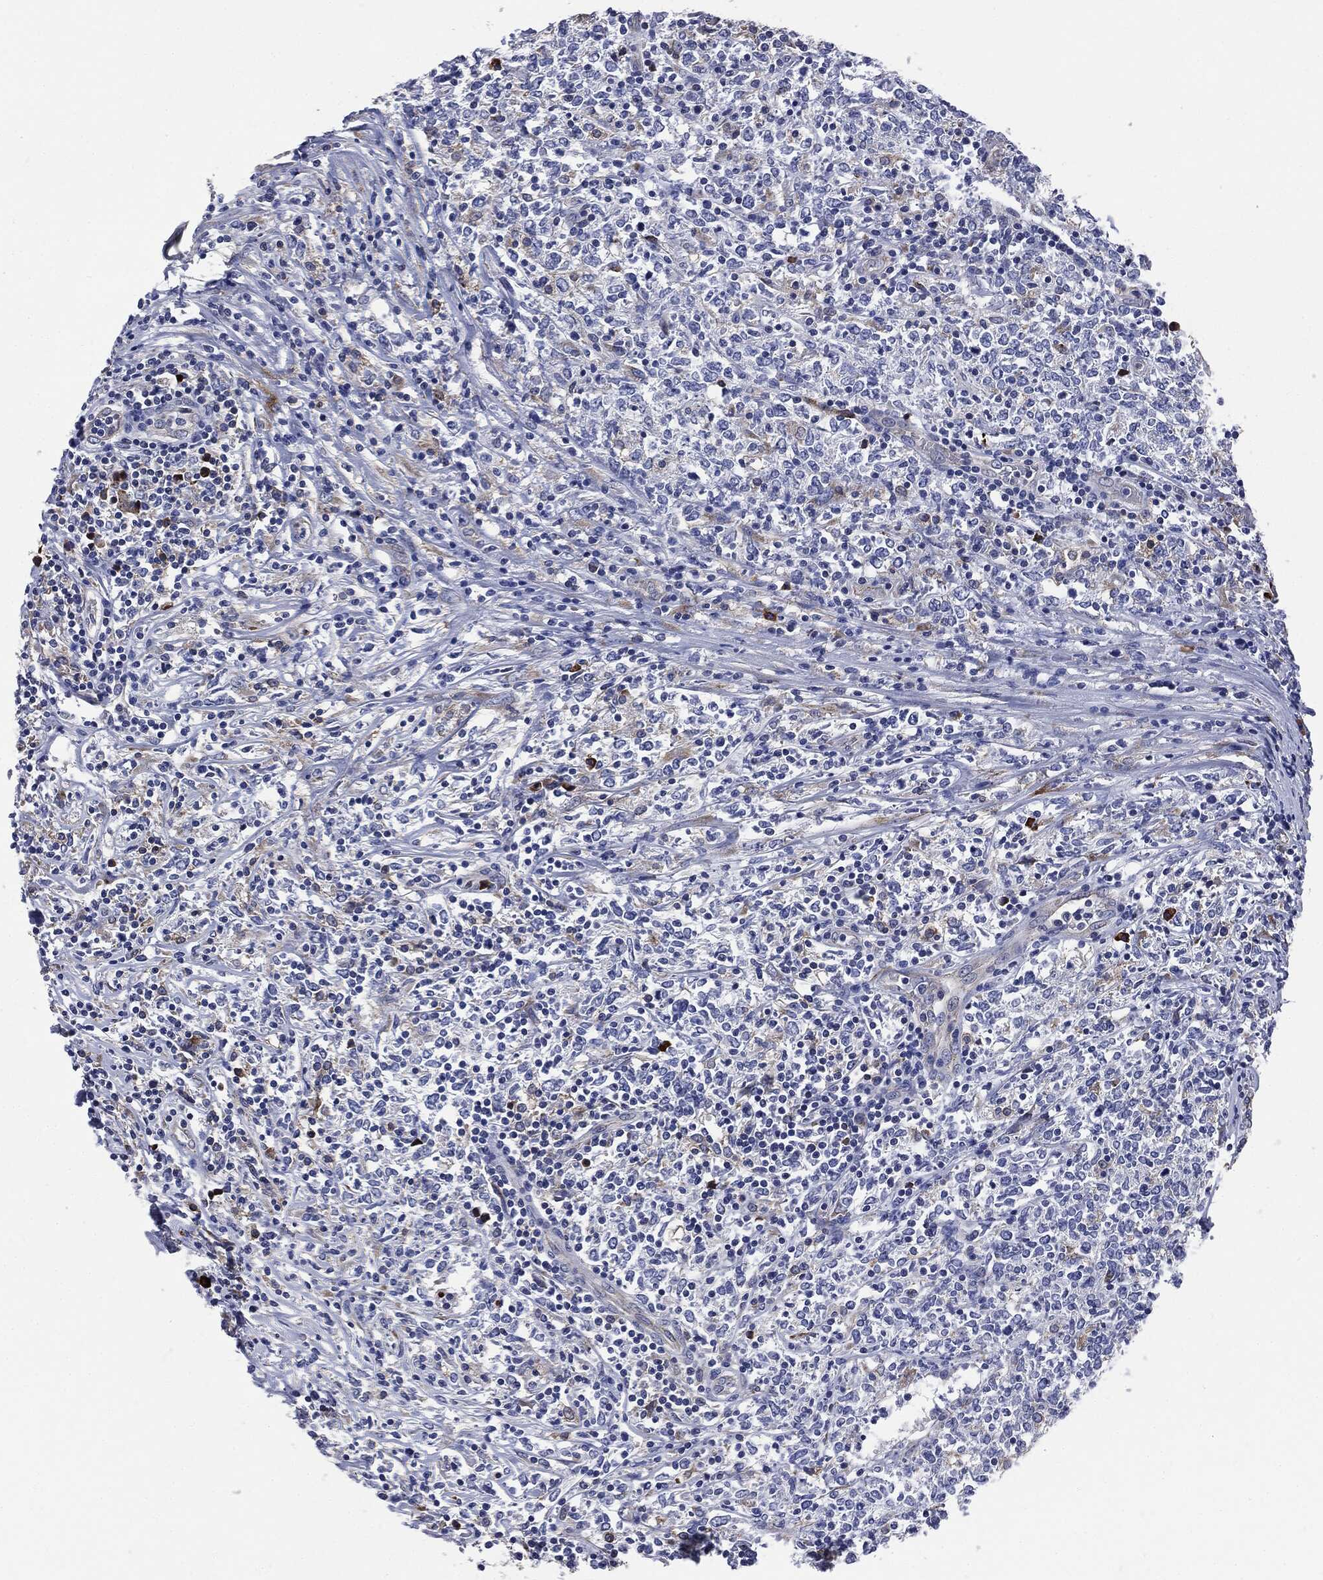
{"staining": {"intensity": "negative", "quantity": "none", "location": "none"}, "tissue": "lymphoma", "cell_type": "Tumor cells", "image_type": "cancer", "snomed": [{"axis": "morphology", "description": "Malignant lymphoma, non-Hodgkin's type, High grade"}, {"axis": "topography", "description": "Lymph node"}], "caption": "DAB (3,3'-diaminobenzidine) immunohistochemical staining of malignant lymphoma, non-Hodgkin's type (high-grade) reveals no significant expression in tumor cells.", "gene": "PTGS2", "patient": {"sex": "female", "age": 84}}